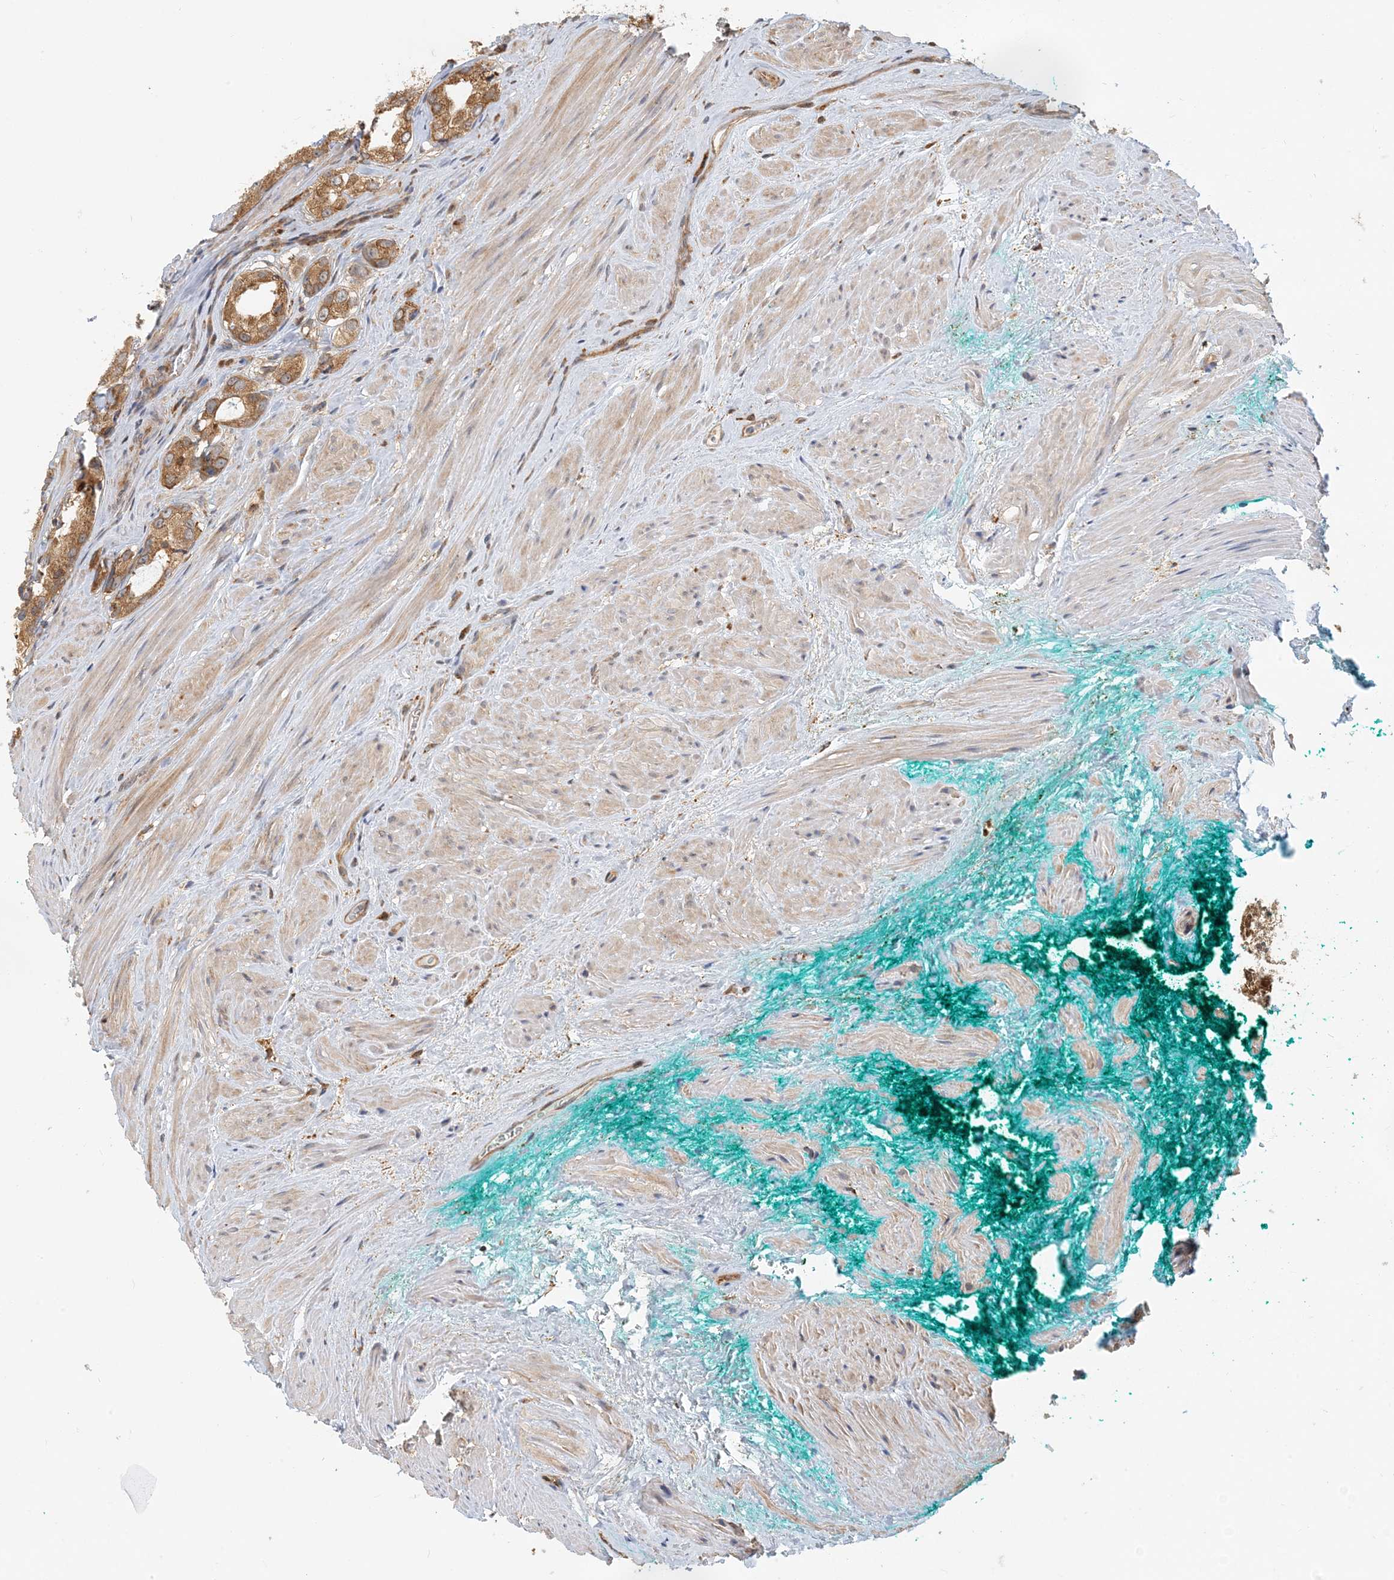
{"staining": {"intensity": "moderate", "quantity": ">75%", "location": "cytoplasmic/membranous"}, "tissue": "prostate cancer", "cell_type": "Tumor cells", "image_type": "cancer", "snomed": [{"axis": "morphology", "description": "Adenocarcinoma, Low grade"}, {"axis": "topography", "description": "Prostate"}], "caption": "Prostate cancer was stained to show a protein in brown. There is medium levels of moderate cytoplasmic/membranous positivity in about >75% of tumor cells.", "gene": "HNMT", "patient": {"sex": "male", "age": 54}}